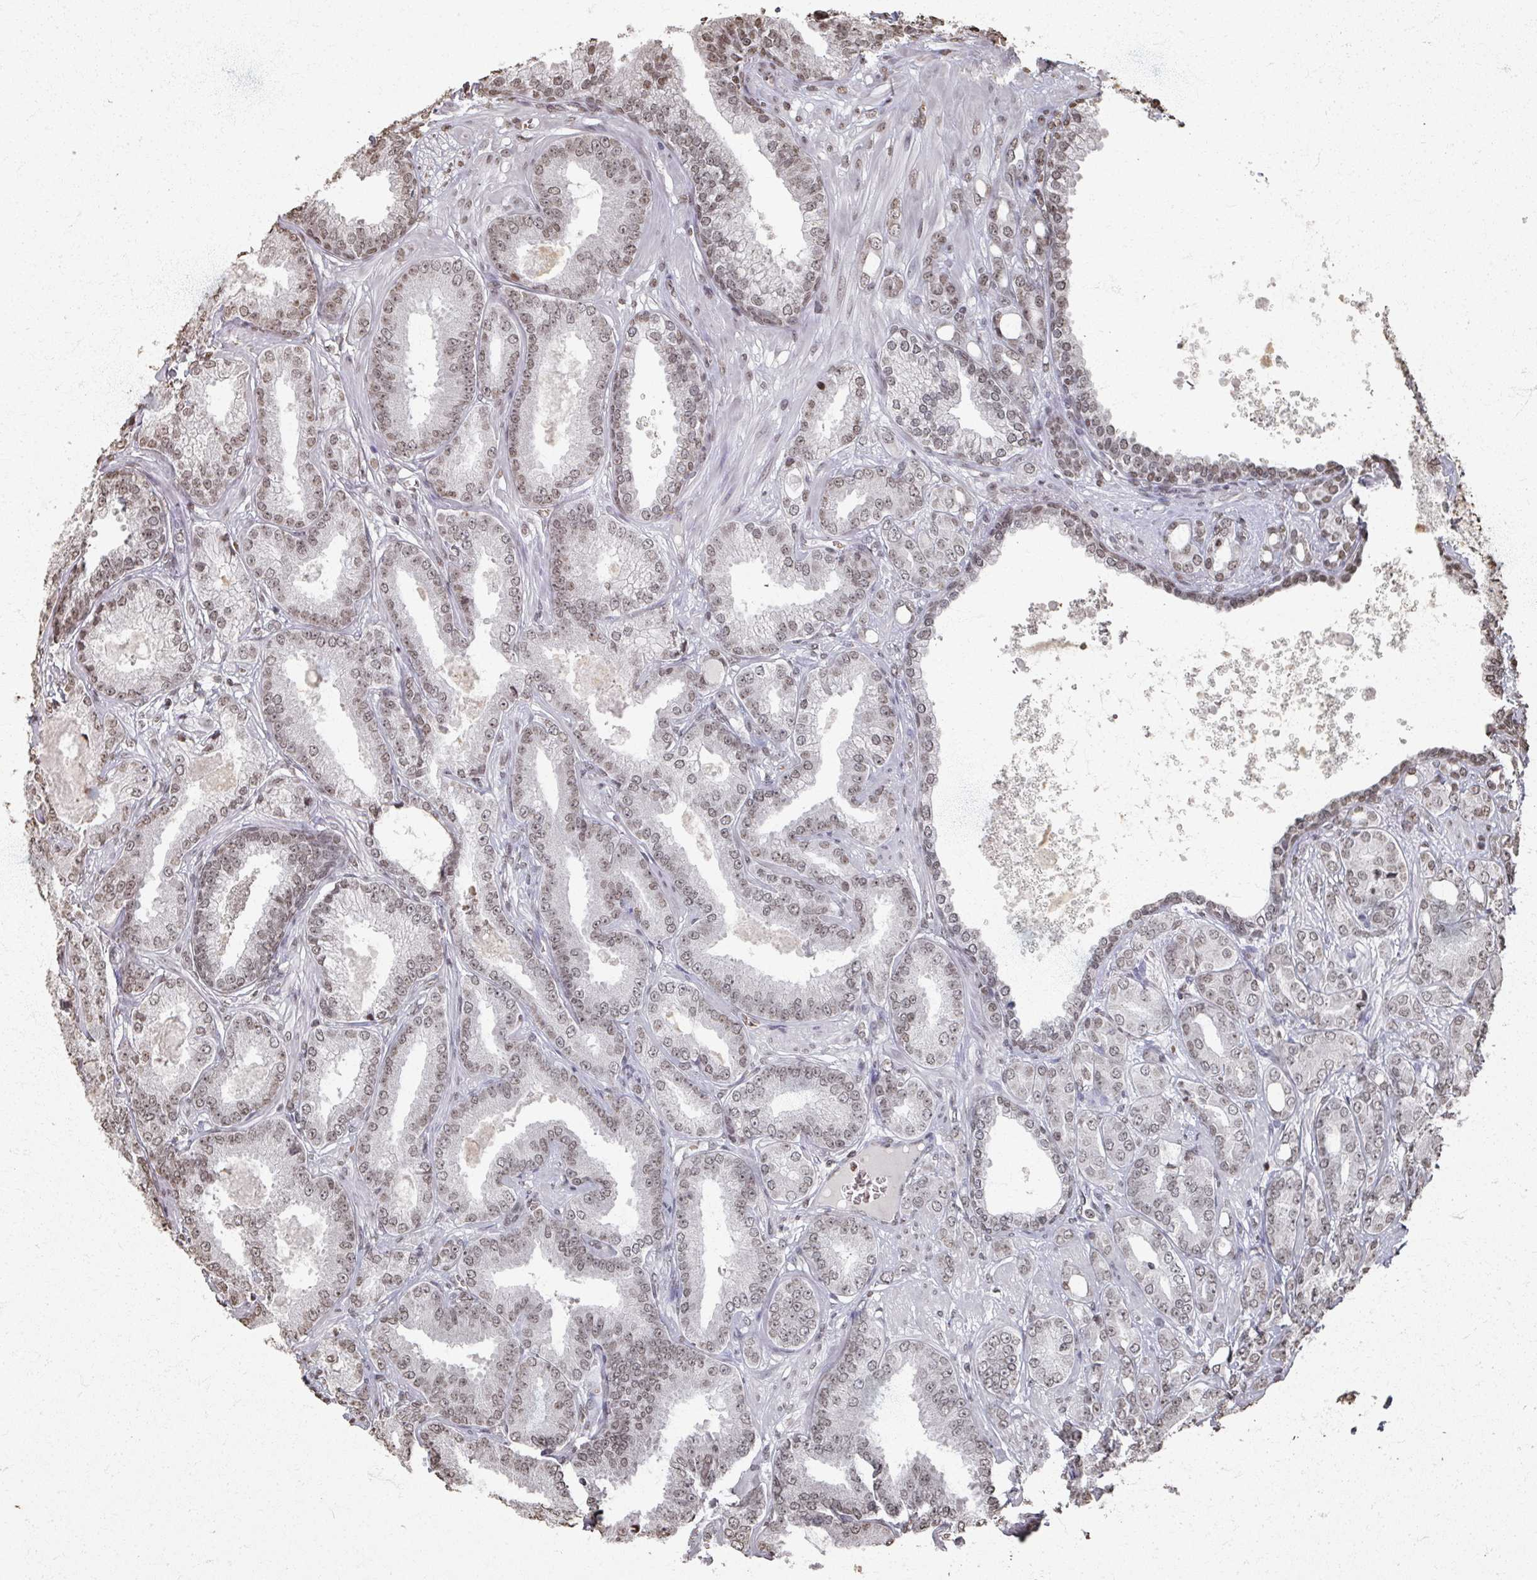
{"staining": {"intensity": "moderate", "quantity": "25%-75%", "location": "nuclear"}, "tissue": "prostate cancer", "cell_type": "Tumor cells", "image_type": "cancer", "snomed": [{"axis": "morphology", "description": "Adenocarcinoma, High grade"}, {"axis": "topography", "description": "Prostate"}], "caption": "DAB (3,3'-diaminobenzidine) immunohistochemical staining of human prostate cancer (high-grade adenocarcinoma) shows moderate nuclear protein staining in approximately 25%-75% of tumor cells.", "gene": "DCUN1D5", "patient": {"sex": "male", "age": 71}}